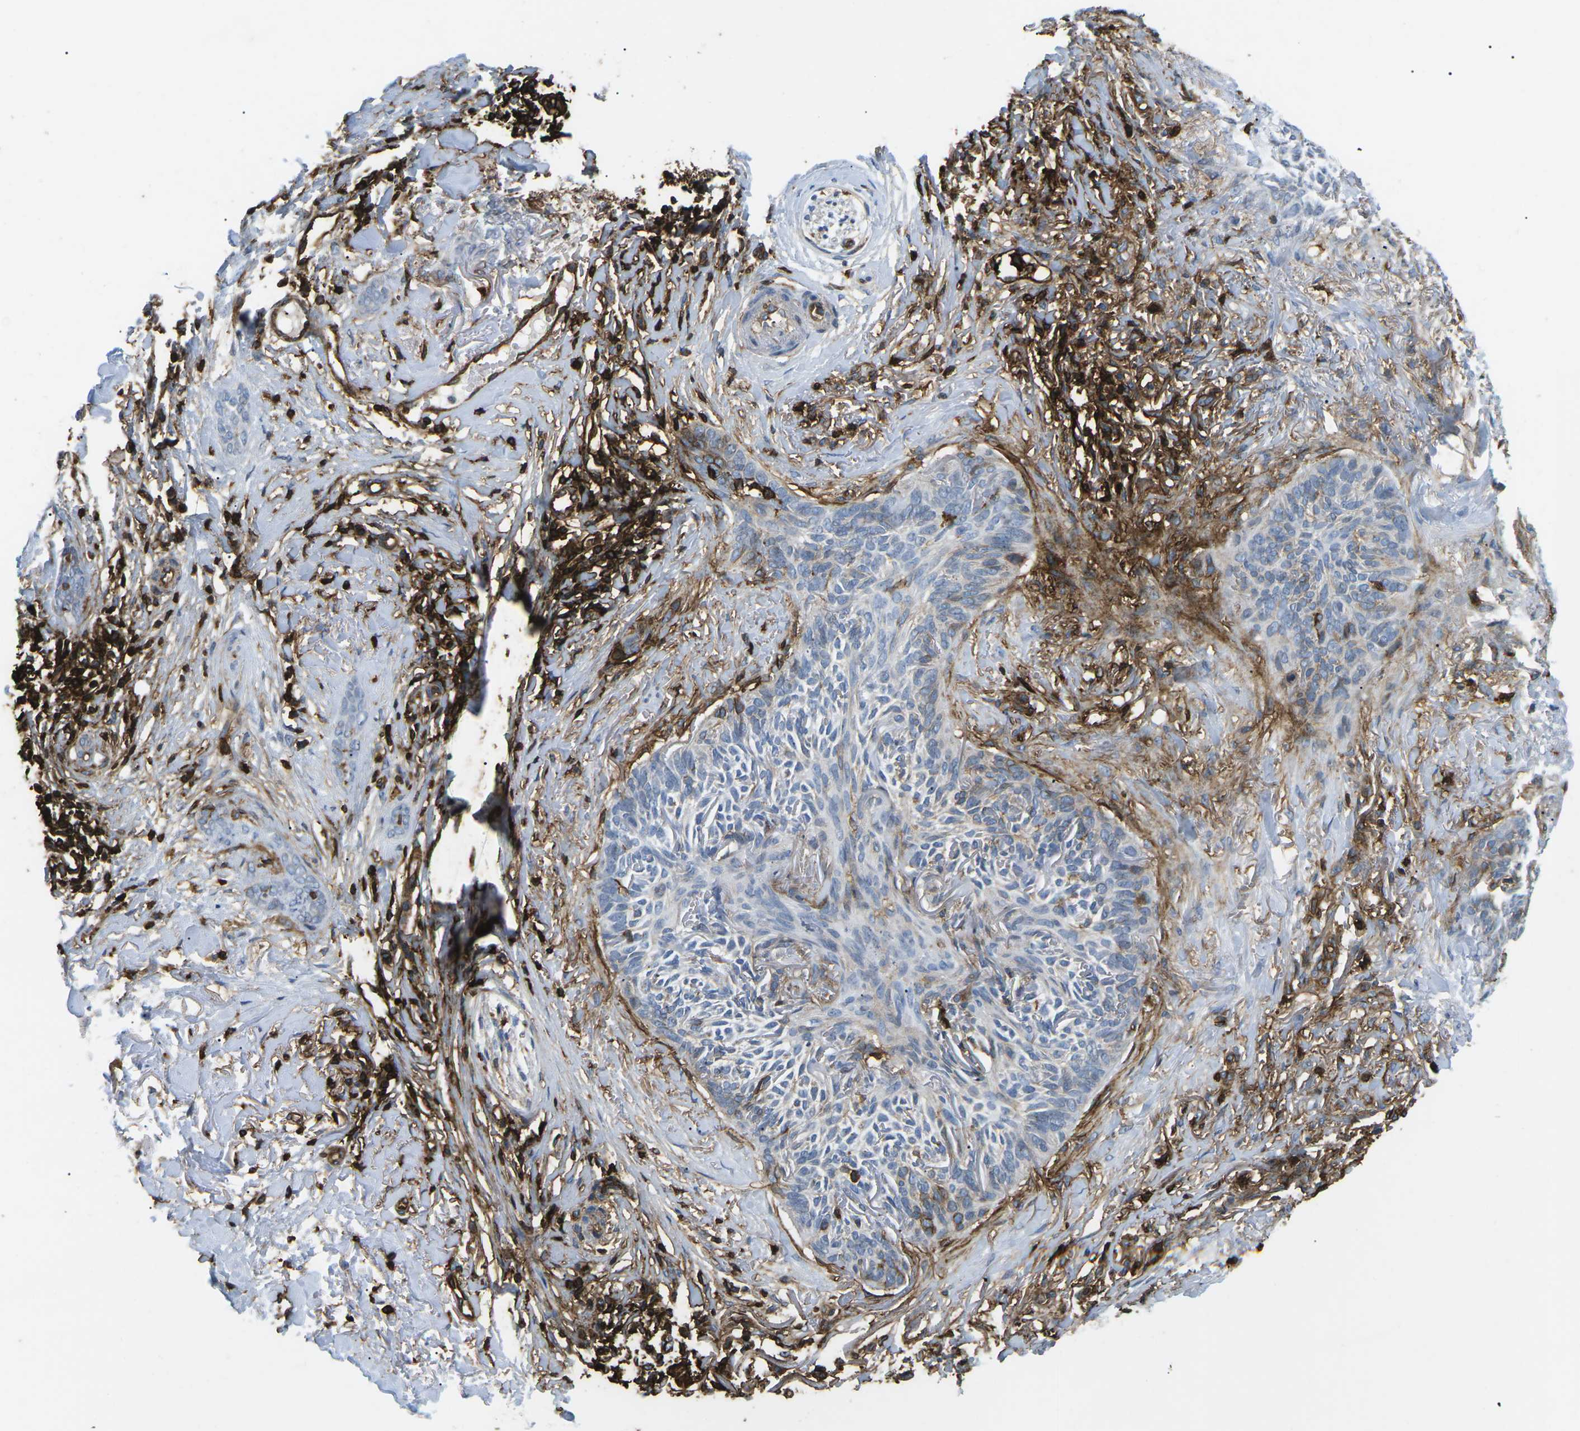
{"staining": {"intensity": "moderate", "quantity": "<25%", "location": "cytoplasmic/membranous"}, "tissue": "skin cancer", "cell_type": "Tumor cells", "image_type": "cancer", "snomed": [{"axis": "morphology", "description": "Basal cell carcinoma"}, {"axis": "topography", "description": "Skin"}], "caption": "This histopathology image demonstrates IHC staining of human skin cancer, with low moderate cytoplasmic/membranous expression in about <25% of tumor cells.", "gene": "HLA-B", "patient": {"sex": "female", "age": 84}}